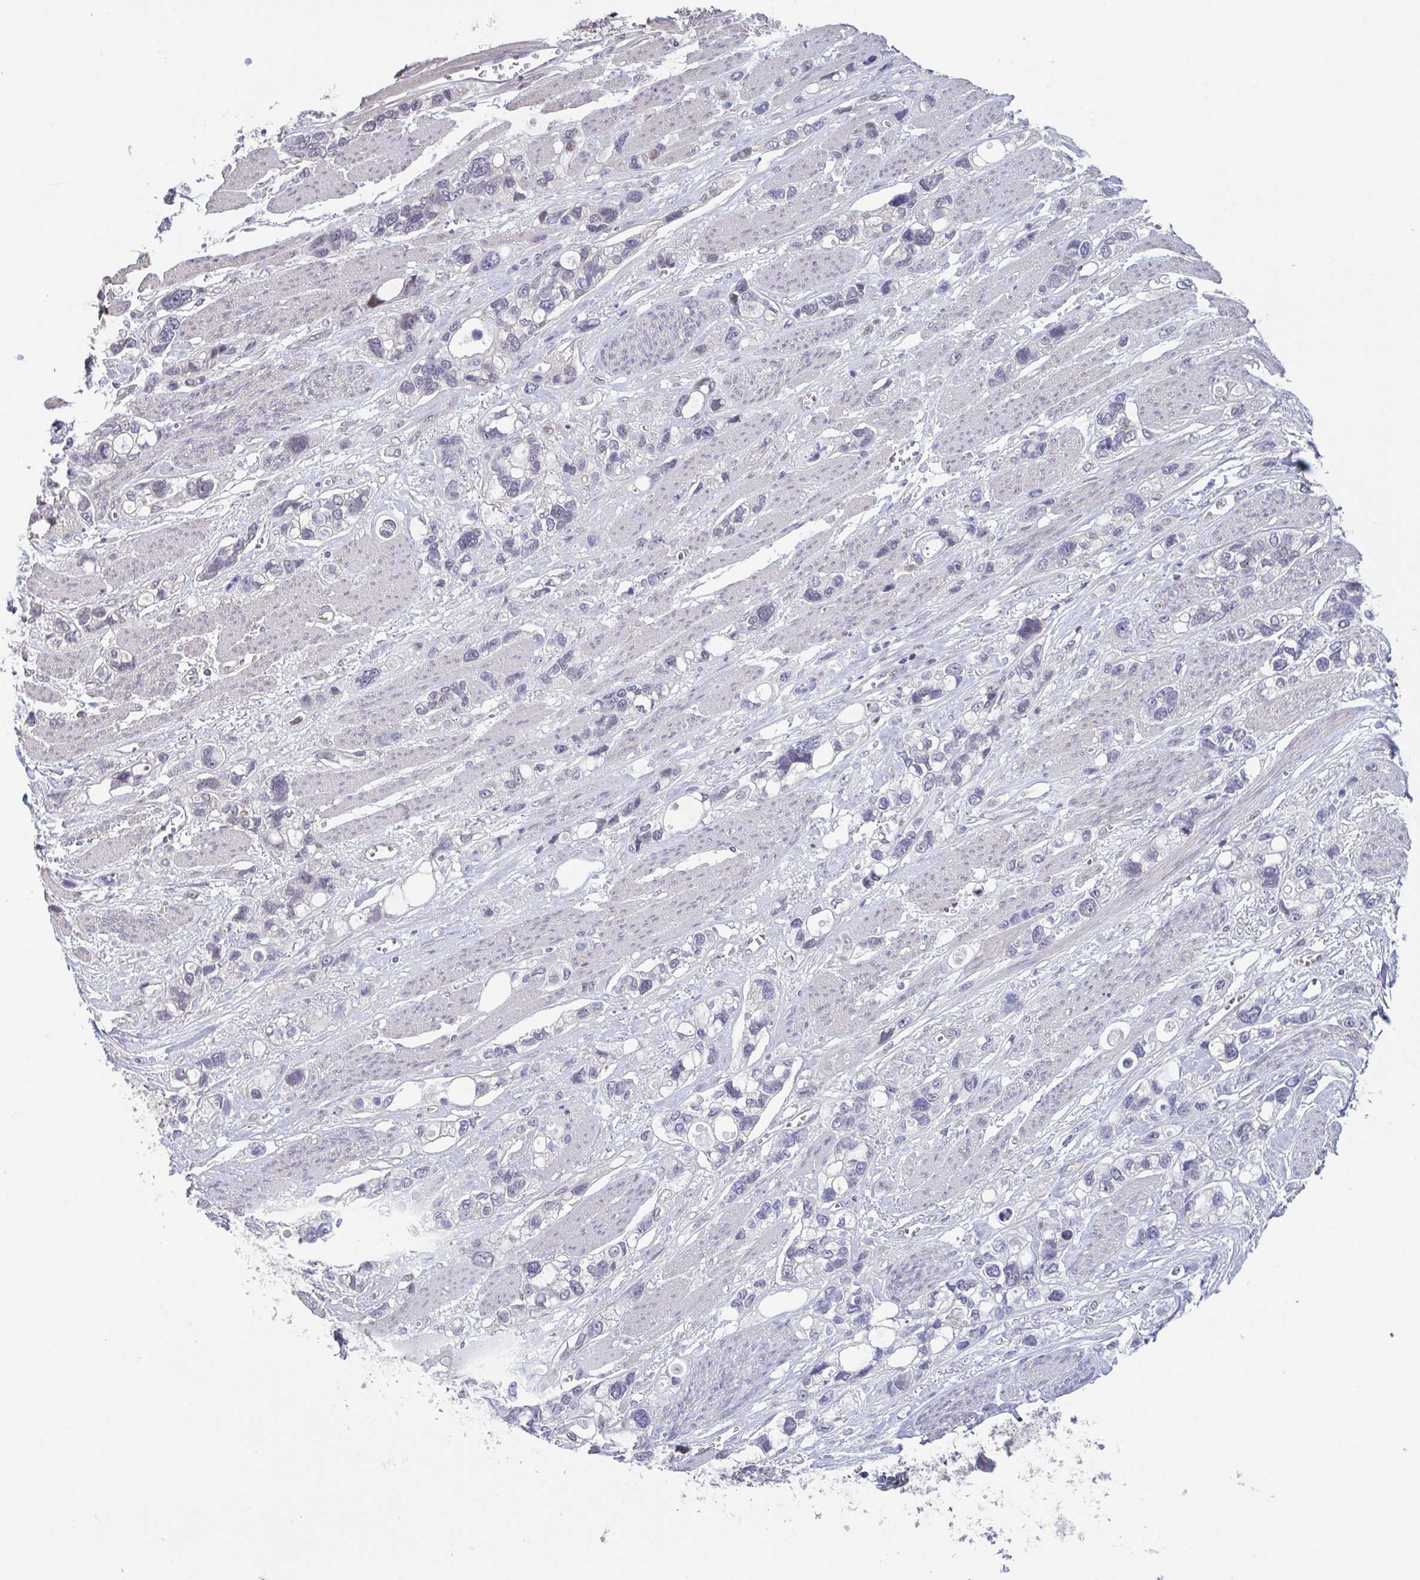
{"staining": {"intensity": "weak", "quantity": "<25%", "location": "nuclear"}, "tissue": "stomach cancer", "cell_type": "Tumor cells", "image_type": "cancer", "snomed": [{"axis": "morphology", "description": "Adenocarcinoma, NOS"}, {"axis": "topography", "description": "Stomach, upper"}], "caption": "Tumor cells are negative for protein expression in human adenocarcinoma (stomach).", "gene": "RIOK1", "patient": {"sex": "female", "age": 81}}